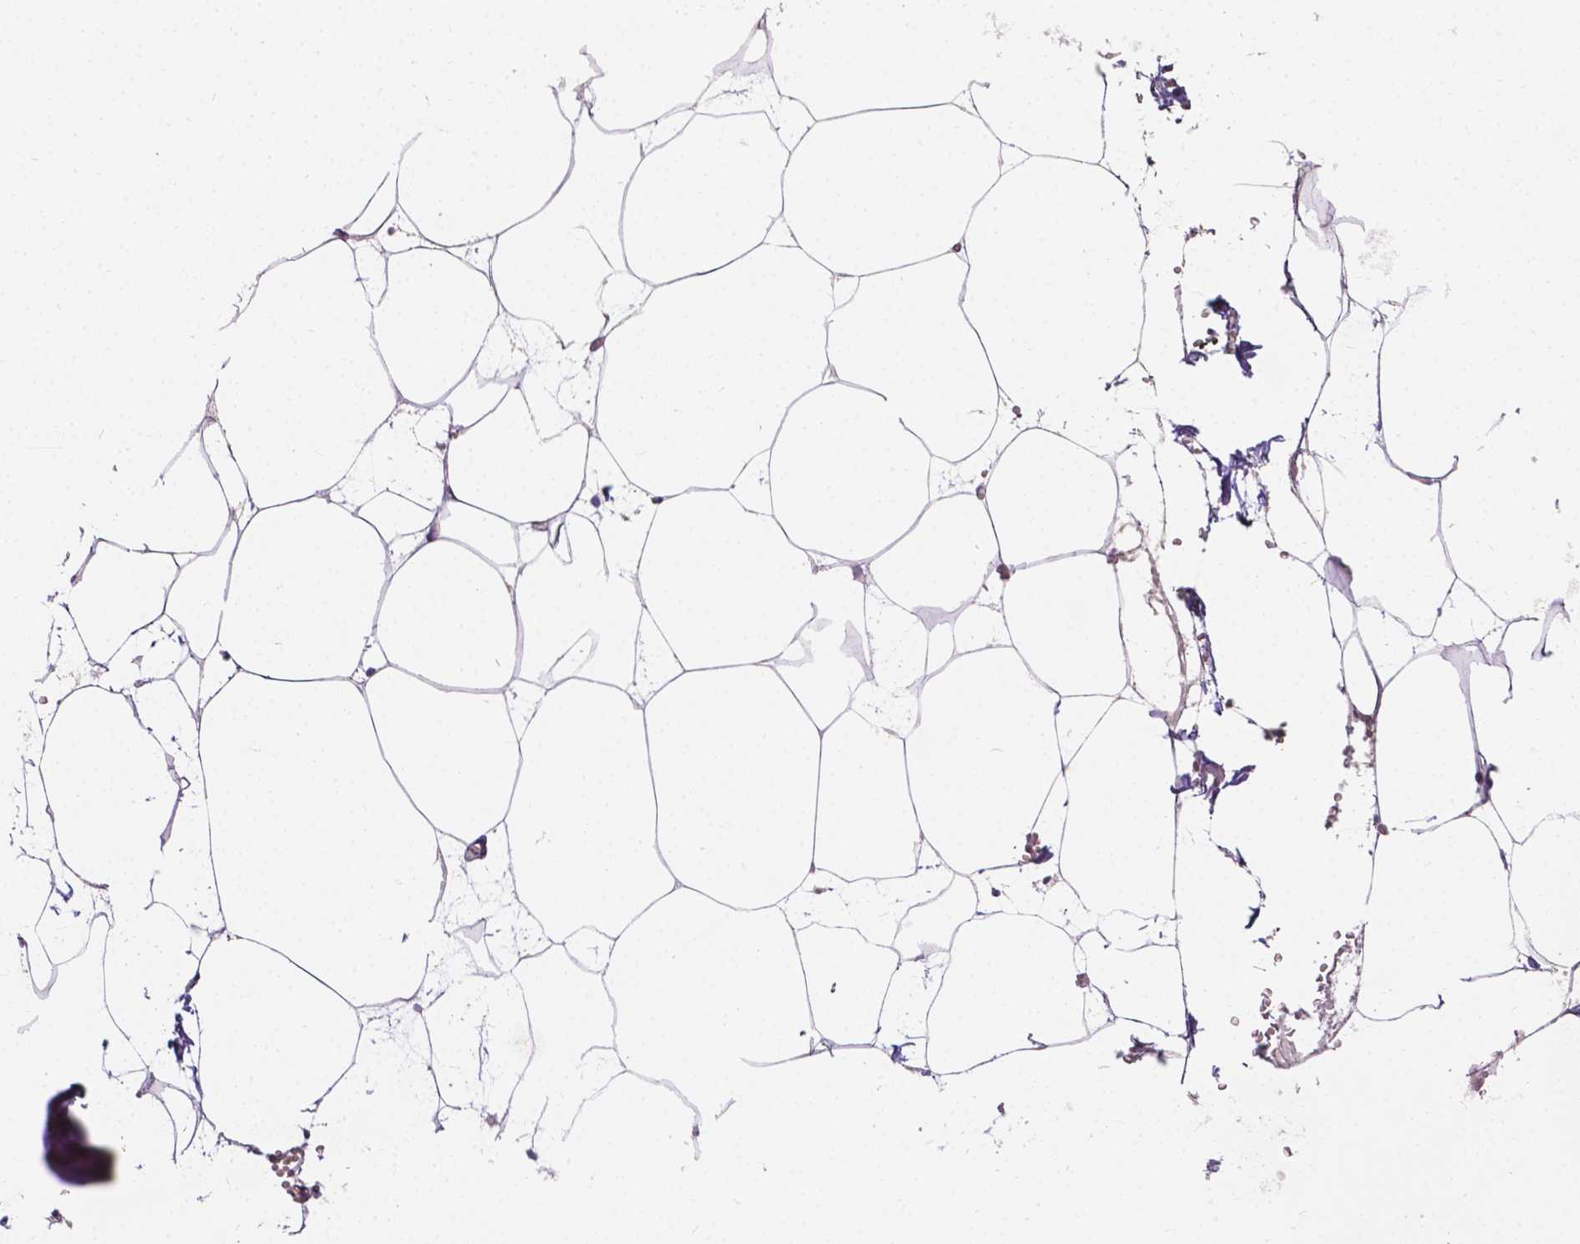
{"staining": {"intensity": "negative", "quantity": "none", "location": "none"}, "tissue": "adipose tissue", "cell_type": "Adipocytes", "image_type": "normal", "snomed": [{"axis": "morphology", "description": "Normal tissue, NOS"}, {"axis": "topography", "description": "Adipose tissue"}, {"axis": "topography", "description": "Pancreas"}, {"axis": "topography", "description": "Peripheral nerve tissue"}], "caption": "Immunohistochemistry photomicrograph of benign adipose tissue stained for a protein (brown), which shows no staining in adipocytes. (DAB (3,3'-diaminobenzidine) immunohistochemistry (IHC), high magnification).", "gene": "SLC22A4", "patient": {"sex": "female", "age": 58}}